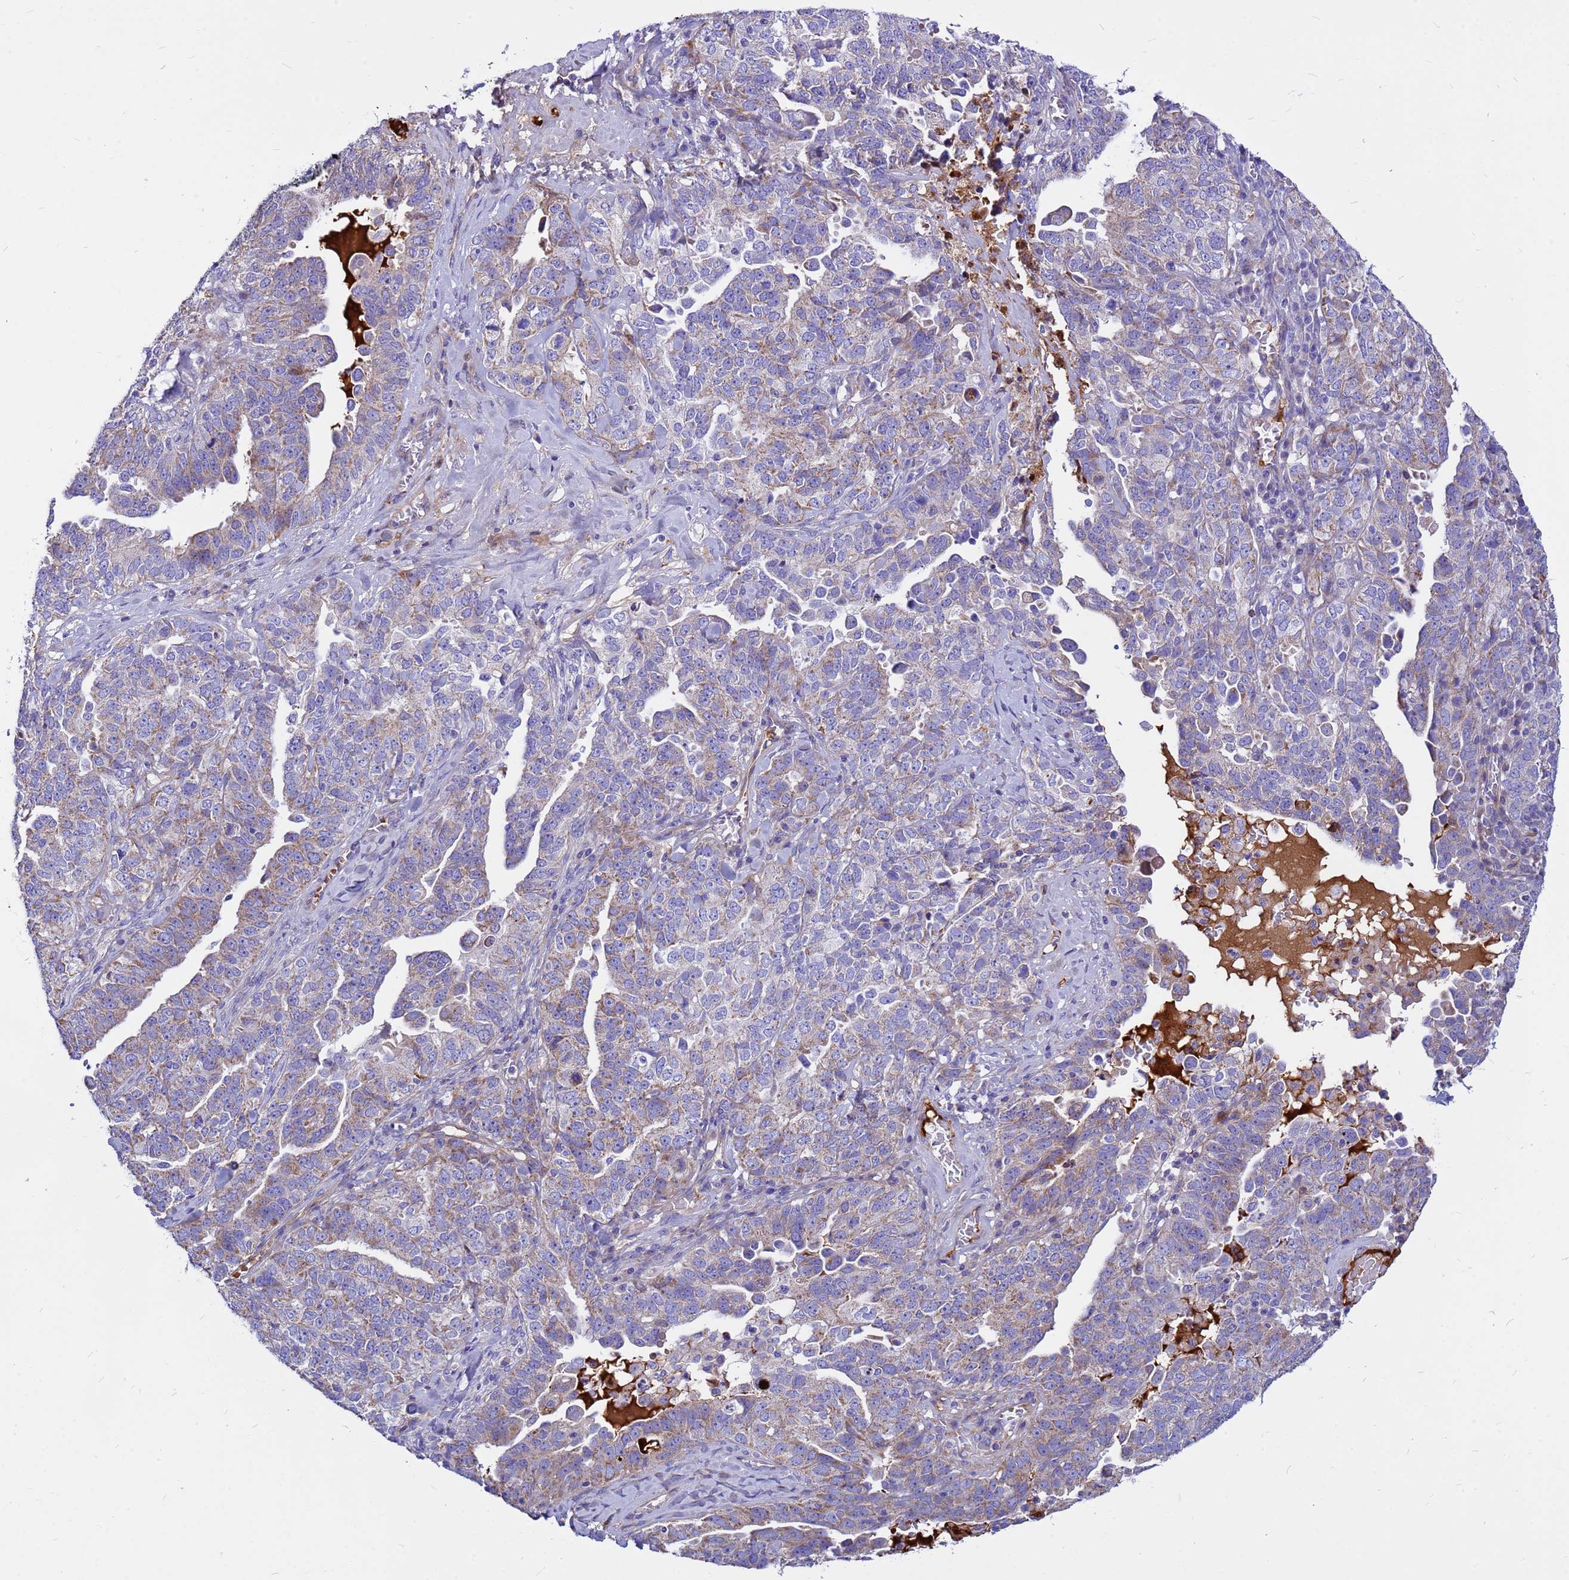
{"staining": {"intensity": "weak", "quantity": "<25%", "location": "cytoplasmic/membranous"}, "tissue": "ovarian cancer", "cell_type": "Tumor cells", "image_type": "cancer", "snomed": [{"axis": "morphology", "description": "Carcinoma, endometroid"}, {"axis": "topography", "description": "Ovary"}], "caption": "Ovarian cancer was stained to show a protein in brown. There is no significant staining in tumor cells.", "gene": "CRHBP", "patient": {"sex": "female", "age": 62}}